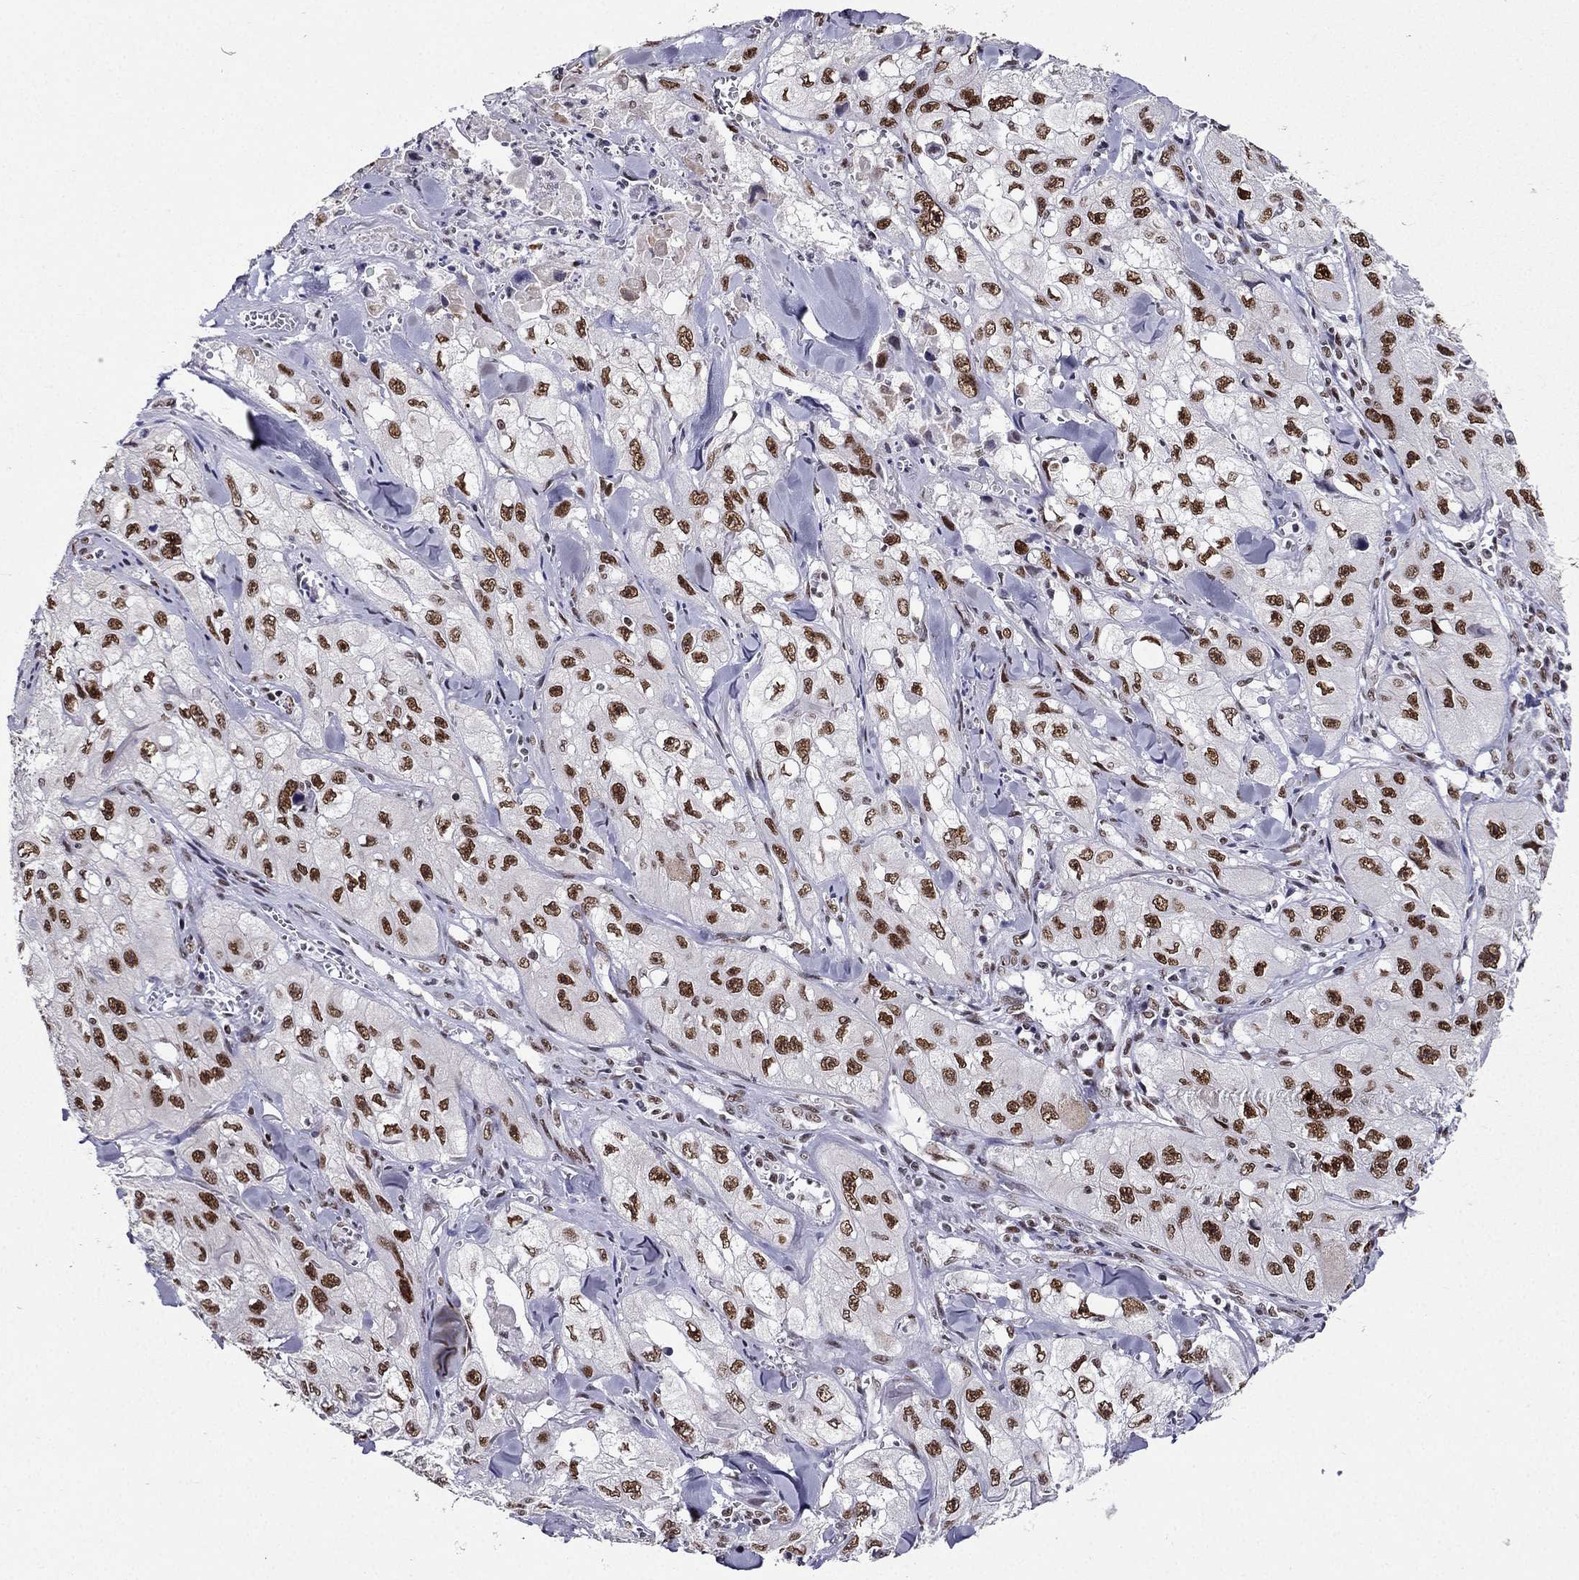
{"staining": {"intensity": "strong", "quantity": ">75%", "location": "nuclear"}, "tissue": "skin cancer", "cell_type": "Tumor cells", "image_type": "cancer", "snomed": [{"axis": "morphology", "description": "Squamous cell carcinoma, NOS"}, {"axis": "topography", "description": "Skin"}, {"axis": "topography", "description": "Subcutis"}], "caption": "A brown stain highlights strong nuclear staining of a protein in skin squamous cell carcinoma tumor cells.", "gene": "ZNF420", "patient": {"sex": "male", "age": 73}}